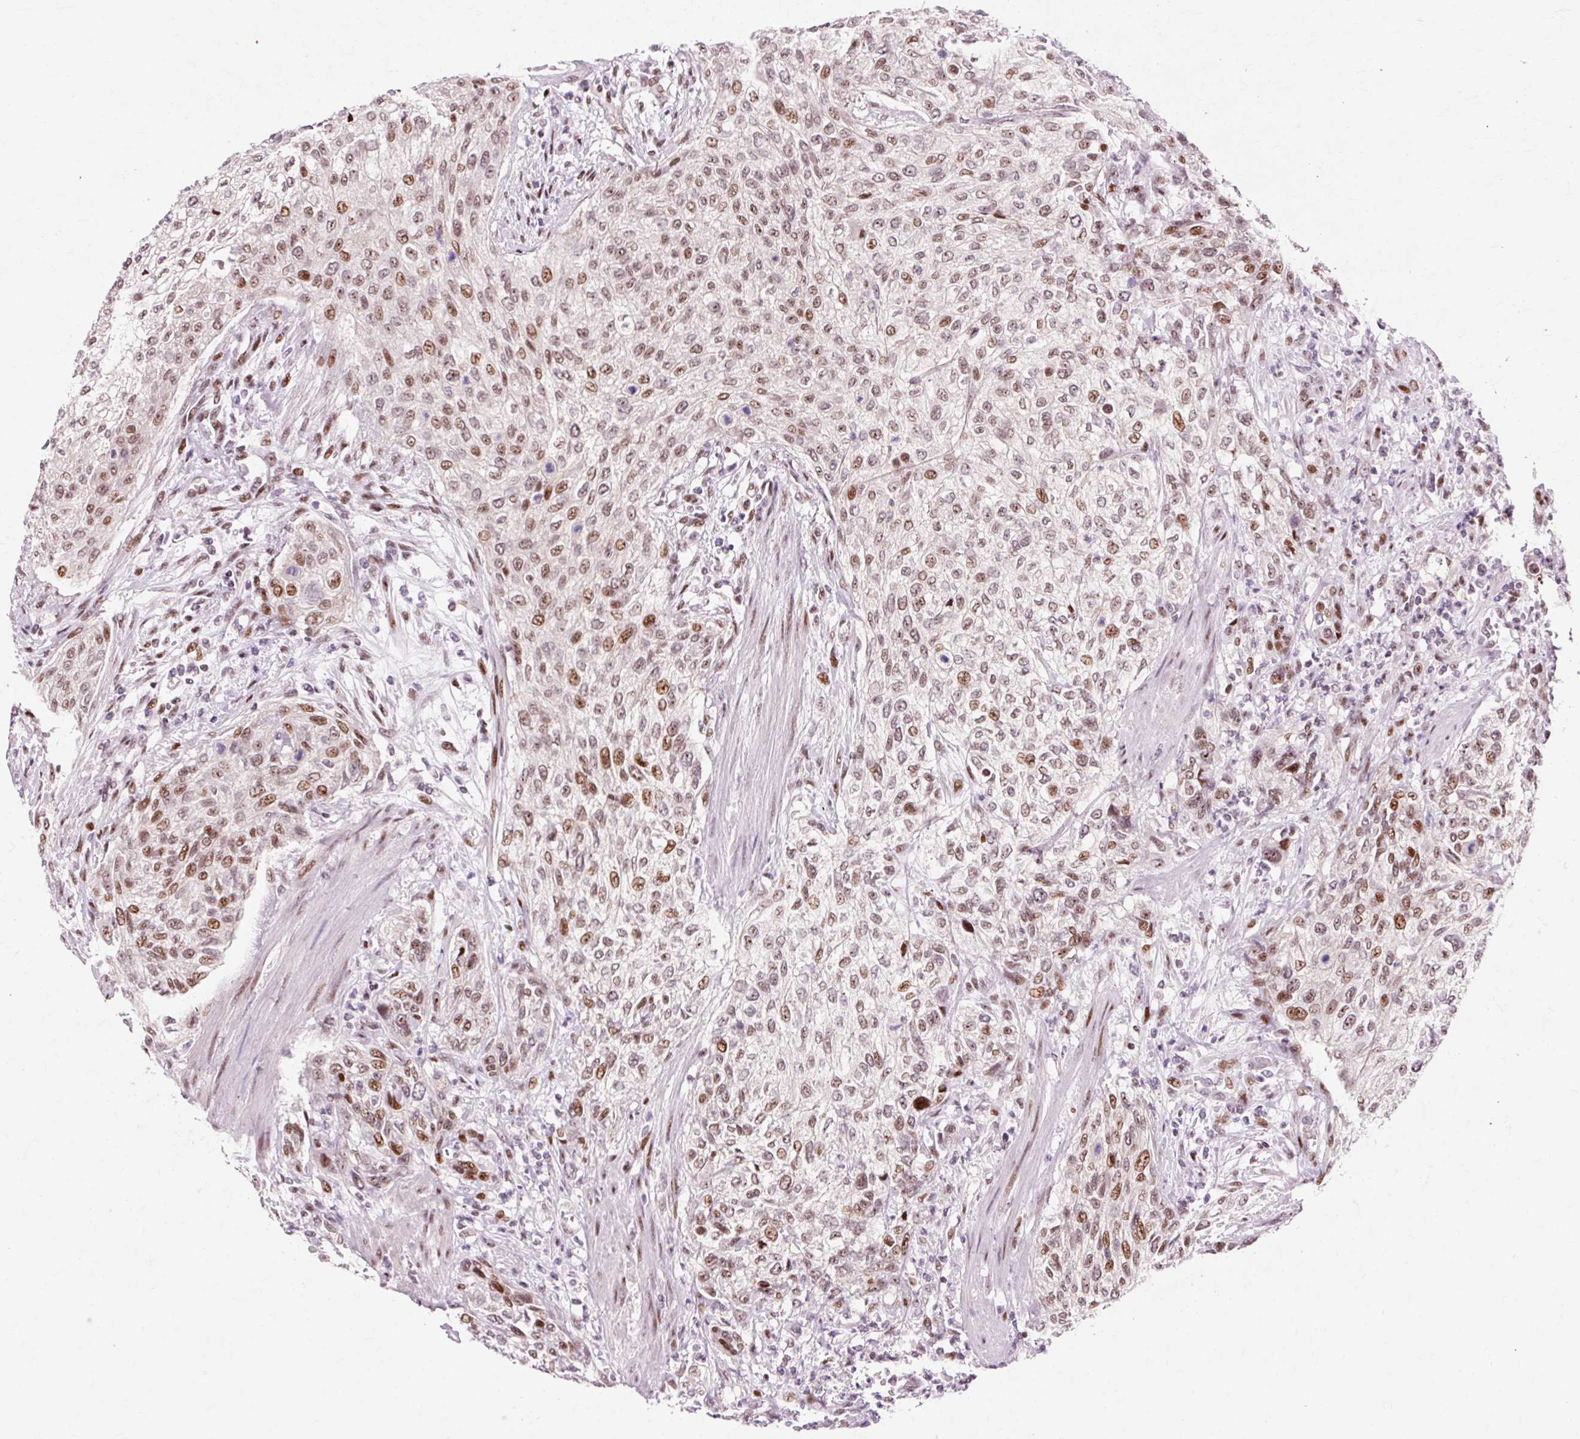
{"staining": {"intensity": "moderate", "quantity": ">75%", "location": "nuclear"}, "tissue": "urothelial cancer", "cell_type": "Tumor cells", "image_type": "cancer", "snomed": [{"axis": "morphology", "description": "Urothelial carcinoma, High grade"}, {"axis": "topography", "description": "Urinary bladder"}], "caption": "Immunohistochemical staining of high-grade urothelial carcinoma shows medium levels of moderate nuclear expression in approximately >75% of tumor cells.", "gene": "MACROD2", "patient": {"sex": "male", "age": 35}}